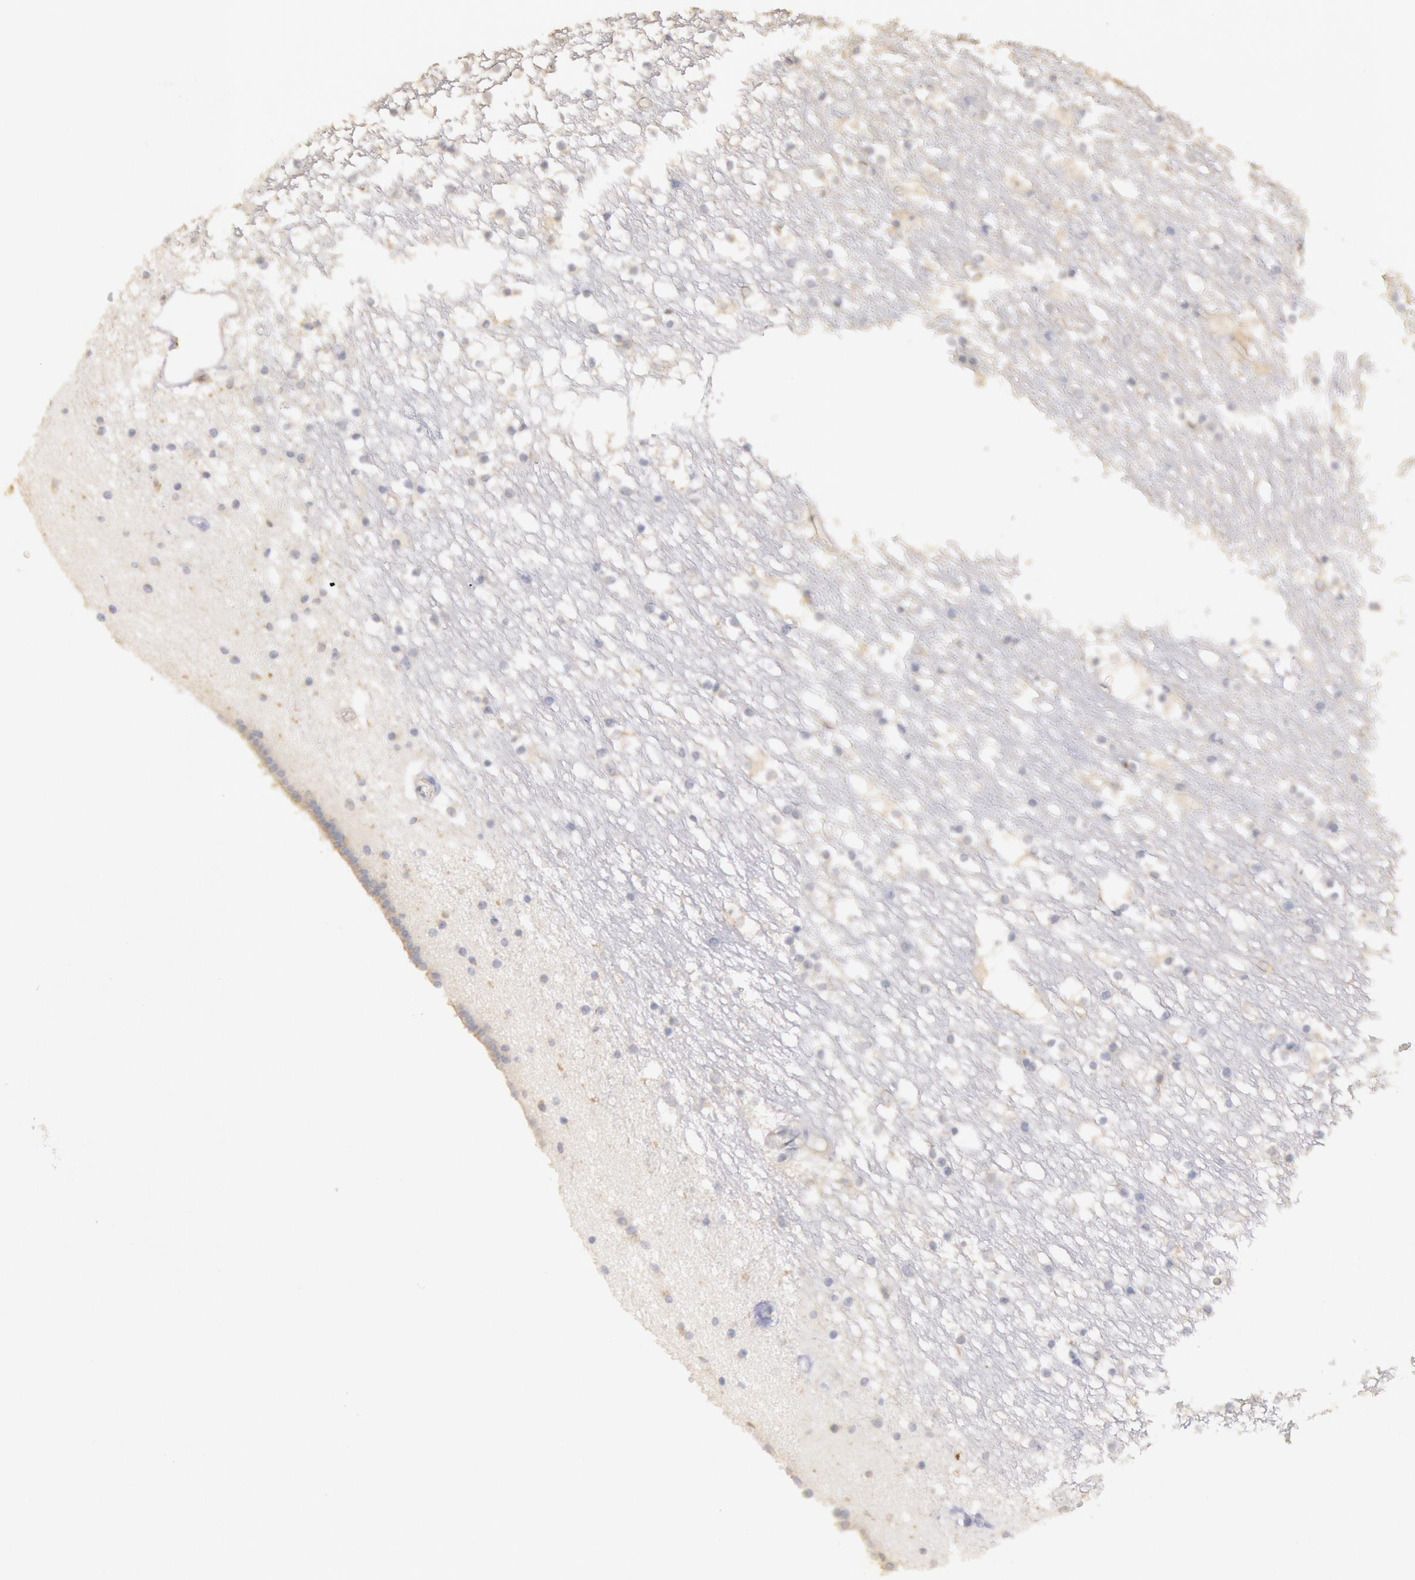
{"staining": {"intensity": "weak", "quantity": "<25%", "location": "cytoplasmic/membranous"}, "tissue": "caudate", "cell_type": "Glial cells", "image_type": "normal", "snomed": [{"axis": "morphology", "description": "Normal tissue, NOS"}, {"axis": "topography", "description": "Lateral ventricle wall"}], "caption": "Normal caudate was stained to show a protein in brown. There is no significant staining in glial cells.", "gene": "PIK3R1", "patient": {"sex": "male", "age": 45}}